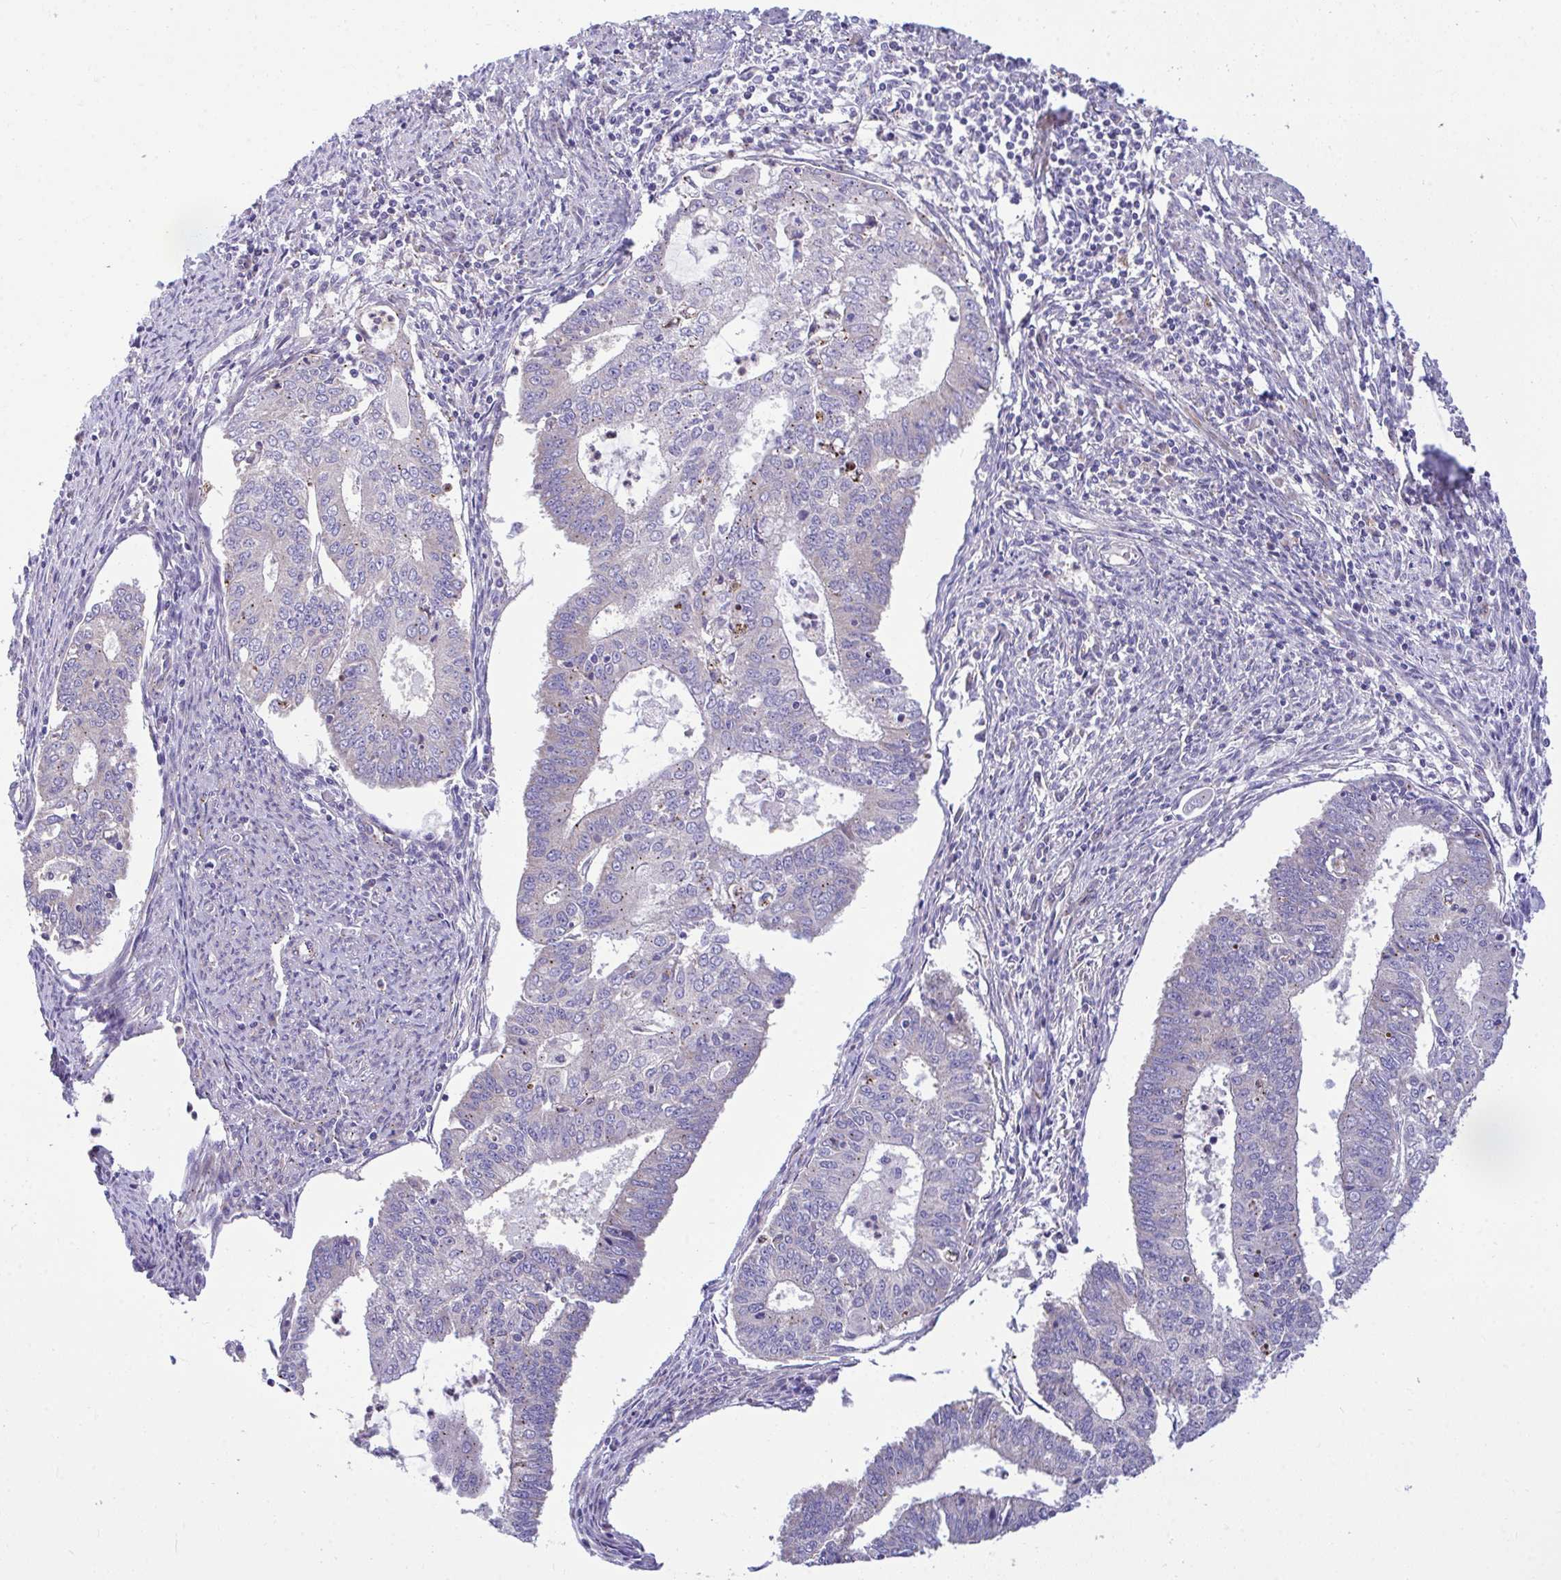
{"staining": {"intensity": "negative", "quantity": "none", "location": "none"}, "tissue": "endometrial cancer", "cell_type": "Tumor cells", "image_type": "cancer", "snomed": [{"axis": "morphology", "description": "Adenocarcinoma, NOS"}, {"axis": "topography", "description": "Endometrium"}], "caption": "The immunohistochemistry image has no significant staining in tumor cells of endometrial adenocarcinoma tissue. The staining is performed using DAB brown chromogen with nuclei counter-stained in using hematoxylin.", "gene": "MRPS16", "patient": {"sex": "female", "age": 61}}